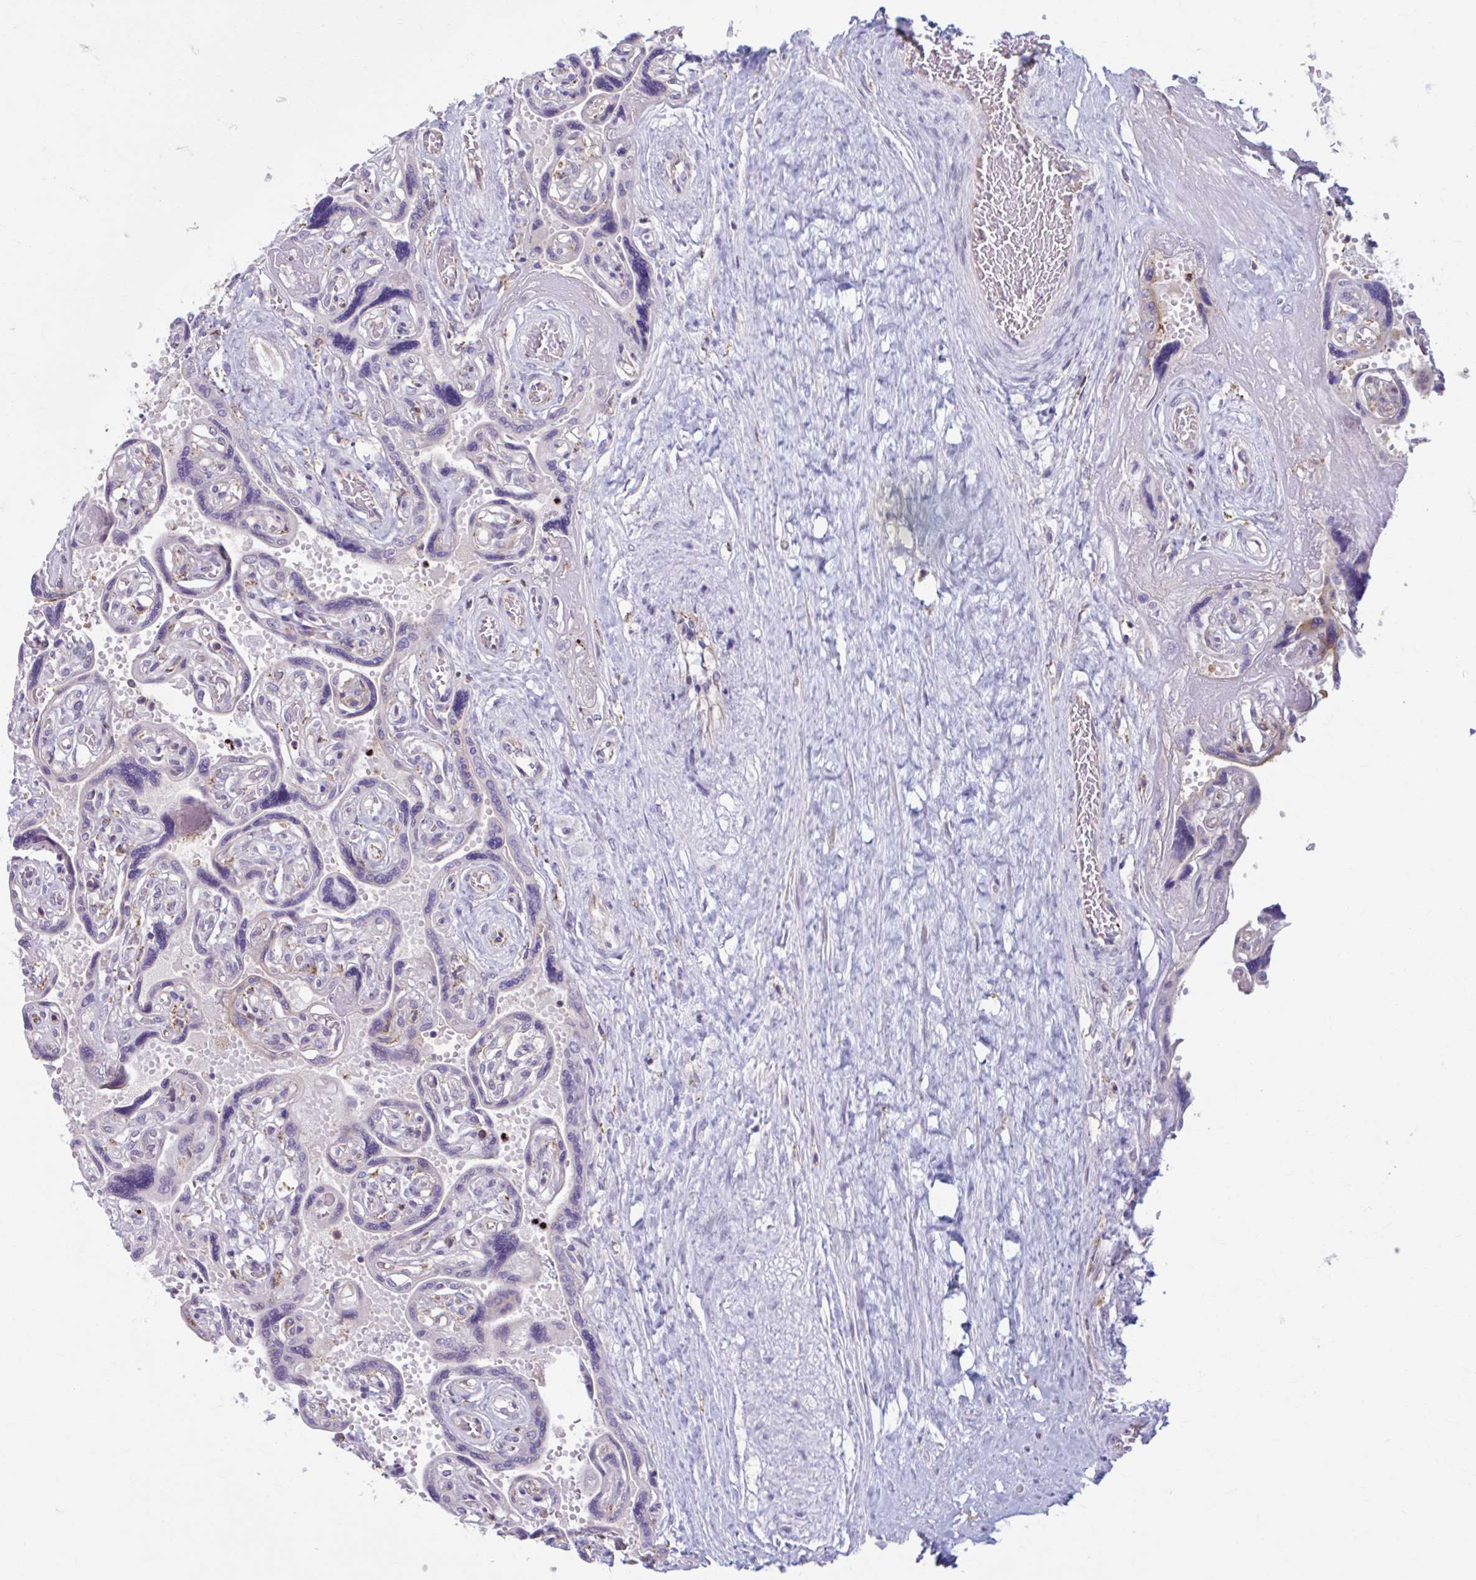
{"staining": {"intensity": "negative", "quantity": "none", "location": "none"}, "tissue": "placenta", "cell_type": "Decidual cells", "image_type": "normal", "snomed": [{"axis": "morphology", "description": "Normal tissue, NOS"}, {"axis": "topography", "description": "Placenta"}], "caption": "Decidual cells show no significant expression in benign placenta. (Stains: DAB IHC with hematoxylin counter stain, Microscopy: brightfield microscopy at high magnification).", "gene": "ADAT3", "patient": {"sex": "female", "age": 32}}